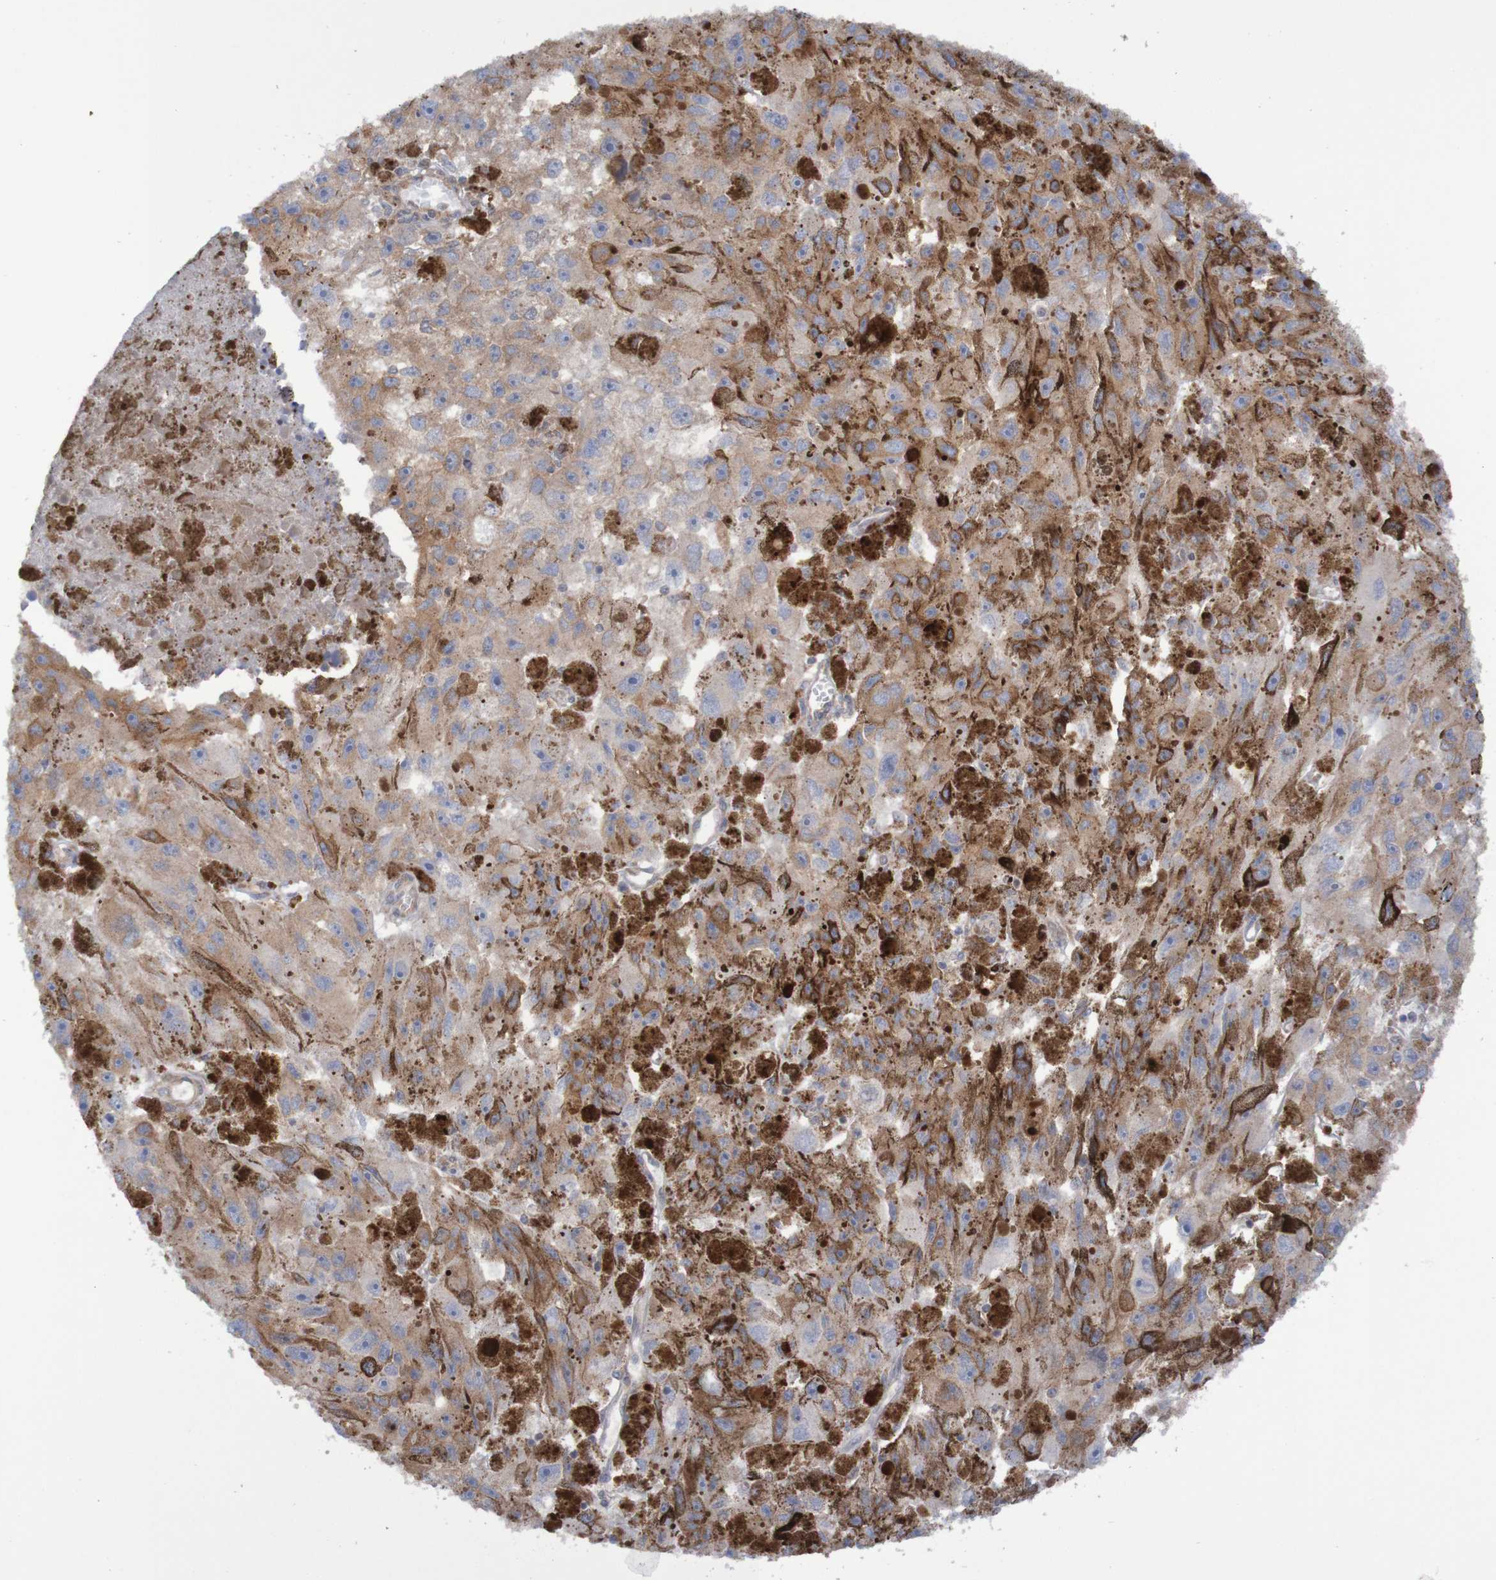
{"staining": {"intensity": "moderate", "quantity": "25%-75%", "location": "cytoplasmic/membranous"}, "tissue": "melanoma", "cell_type": "Tumor cells", "image_type": "cancer", "snomed": [{"axis": "morphology", "description": "Malignant melanoma, NOS"}, {"axis": "topography", "description": "Skin"}], "caption": "This is a photomicrograph of immunohistochemistry (IHC) staining of melanoma, which shows moderate expression in the cytoplasmic/membranous of tumor cells.", "gene": "LRRC47", "patient": {"sex": "female", "age": 104}}